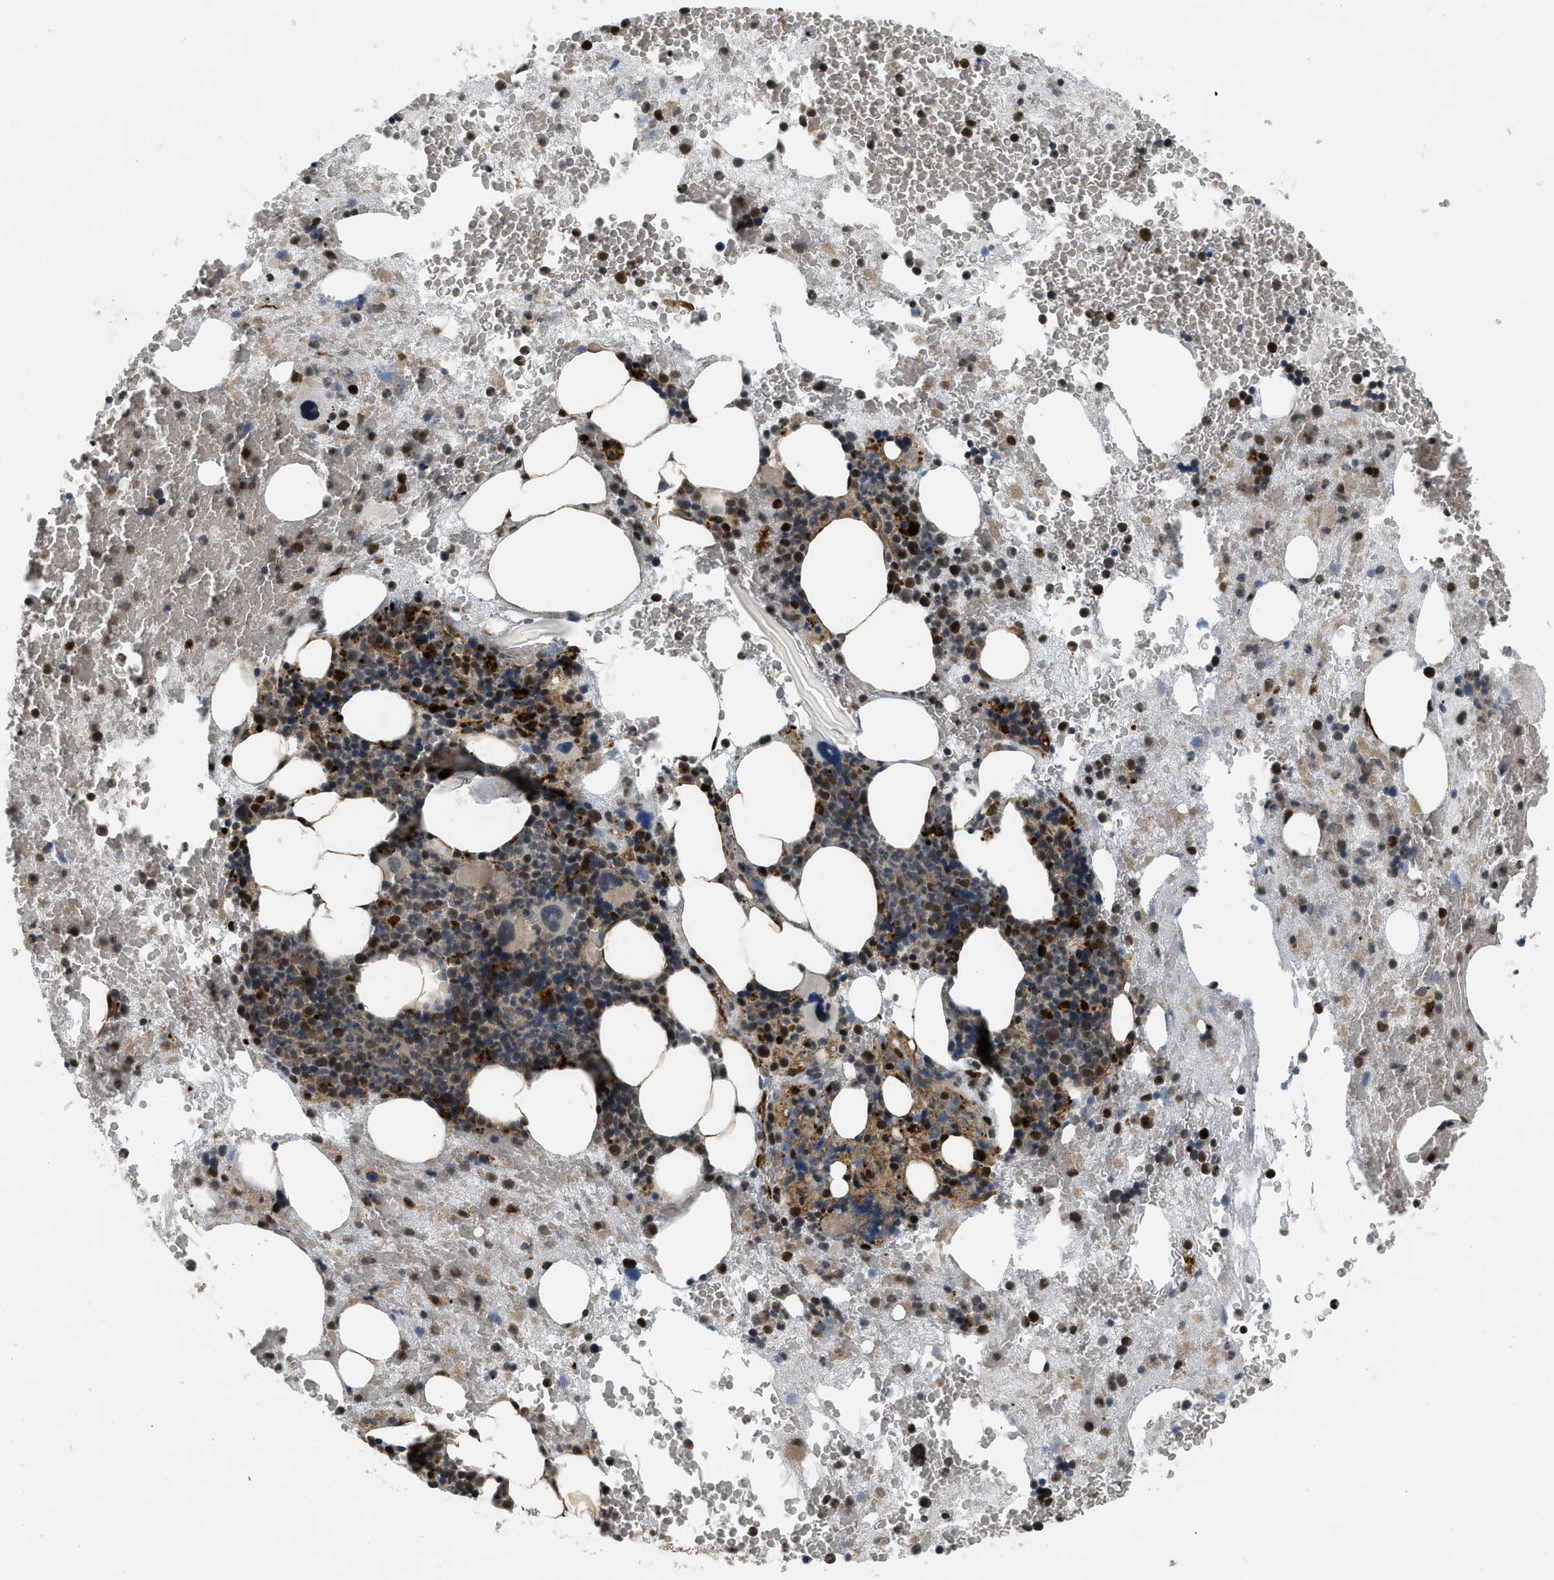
{"staining": {"intensity": "strong", "quantity": "25%-75%", "location": "cytoplasmic/membranous,nuclear"}, "tissue": "bone marrow", "cell_type": "Hematopoietic cells", "image_type": "normal", "snomed": [{"axis": "morphology", "description": "Normal tissue, NOS"}, {"axis": "morphology", "description": "Inflammation, NOS"}, {"axis": "topography", "description": "Bone marrow"}], "caption": "Immunohistochemical staining of normal bone marrow shows strong cytoplasmic/membranous,nuclear protein staining in approximately 25%-75% of hematopoietic cells.", "gene": "LTA4H", "patient": {"sex": "male", "age": 63}}